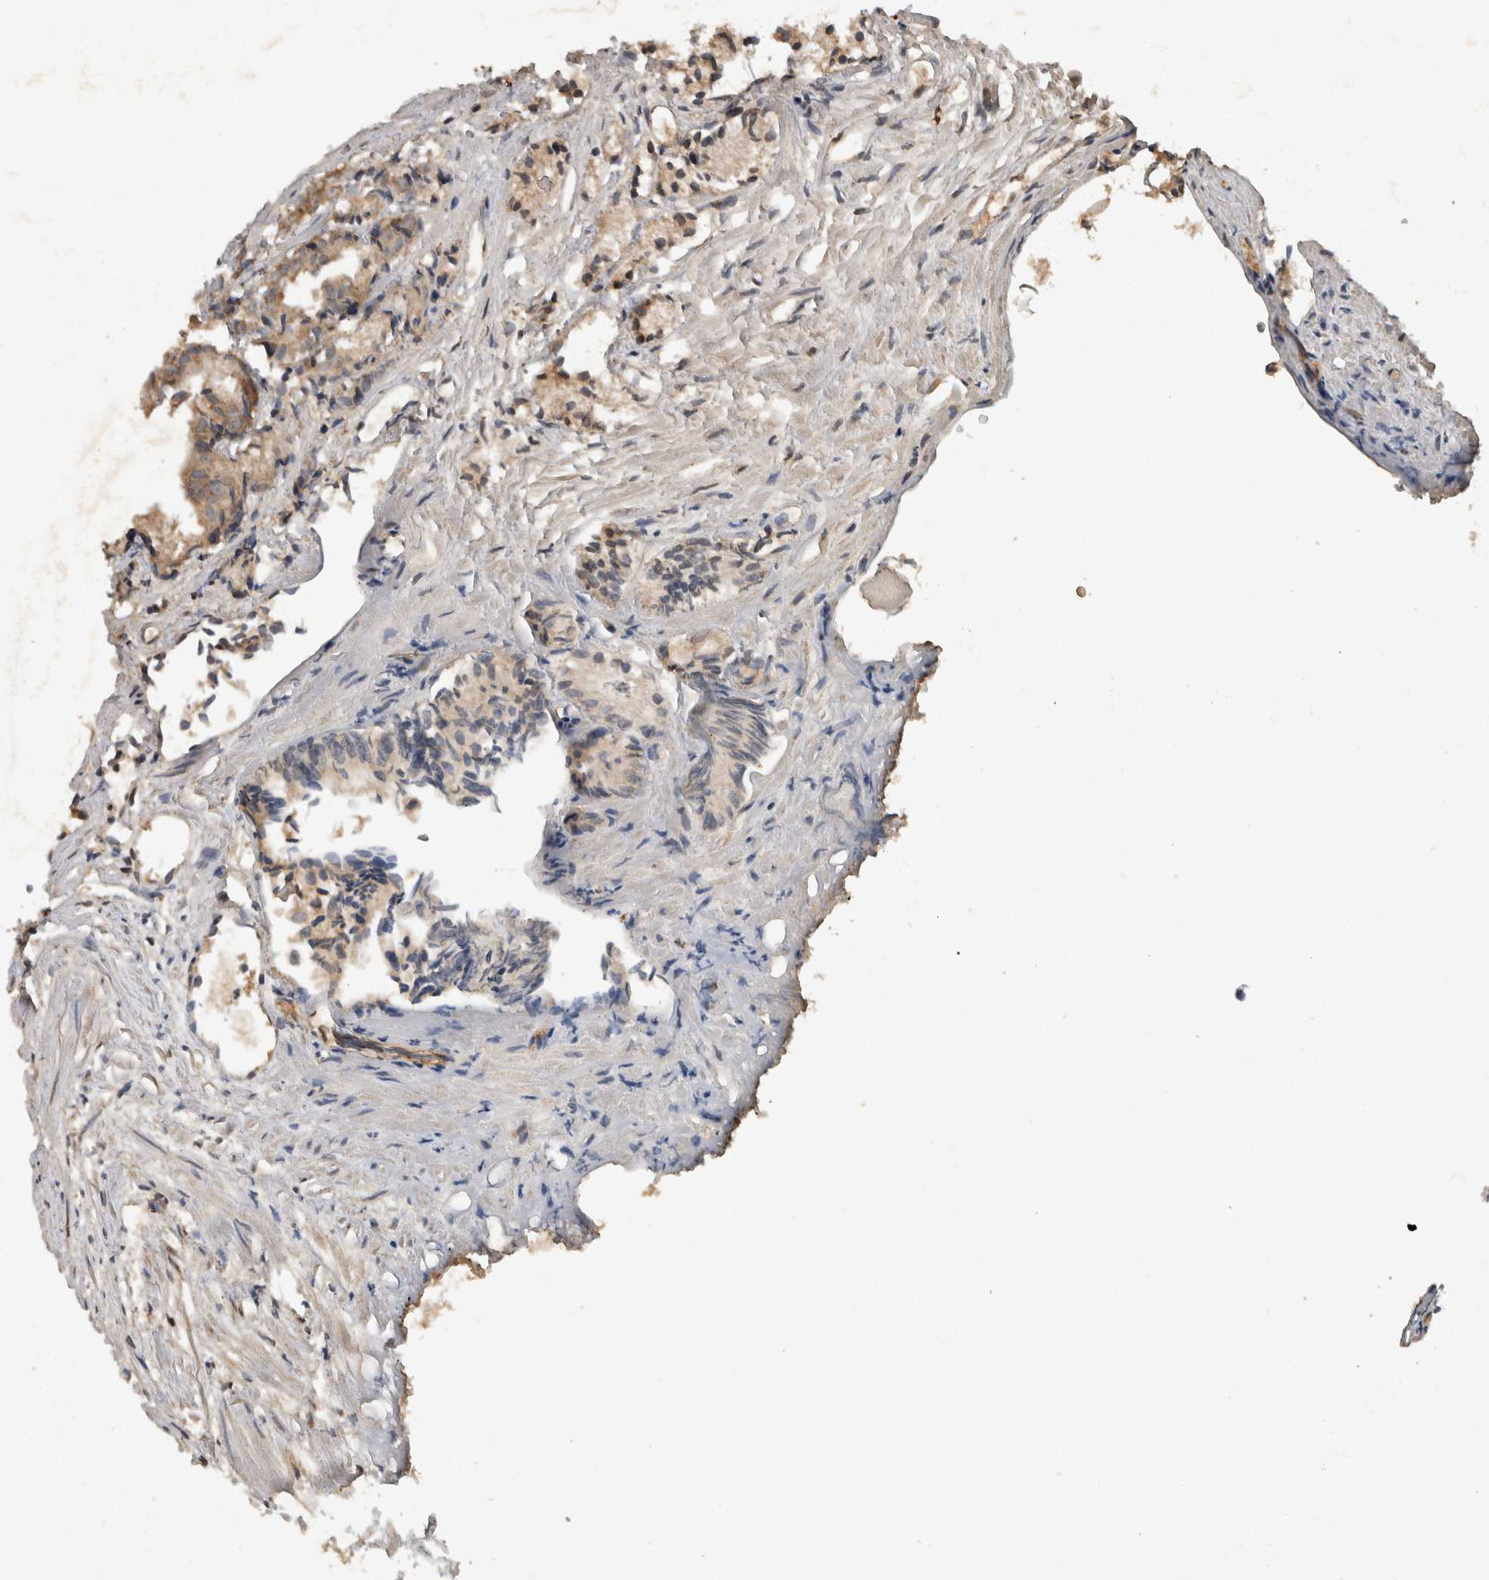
{"staining": {"intensity": "weak", "quantity": ">75%", "location": "cytoplasmic/membranous"}, "tissue": "prostate cancer", "cell_type": "Tumor cells", "image_type": "cancer", "snomed": [{"axis": "morphology", "description": "Adenocarcinoma, Low grade"}, {"axis": "topography", "description": "Prostate"}], "caption": "Tumor cells demonstrate weak cytoplasmic/membranous expression in about >75% of cells in prostate cancer.", "gene": "ADGRL3", "patient": {"sex": "male", "age": 72}}